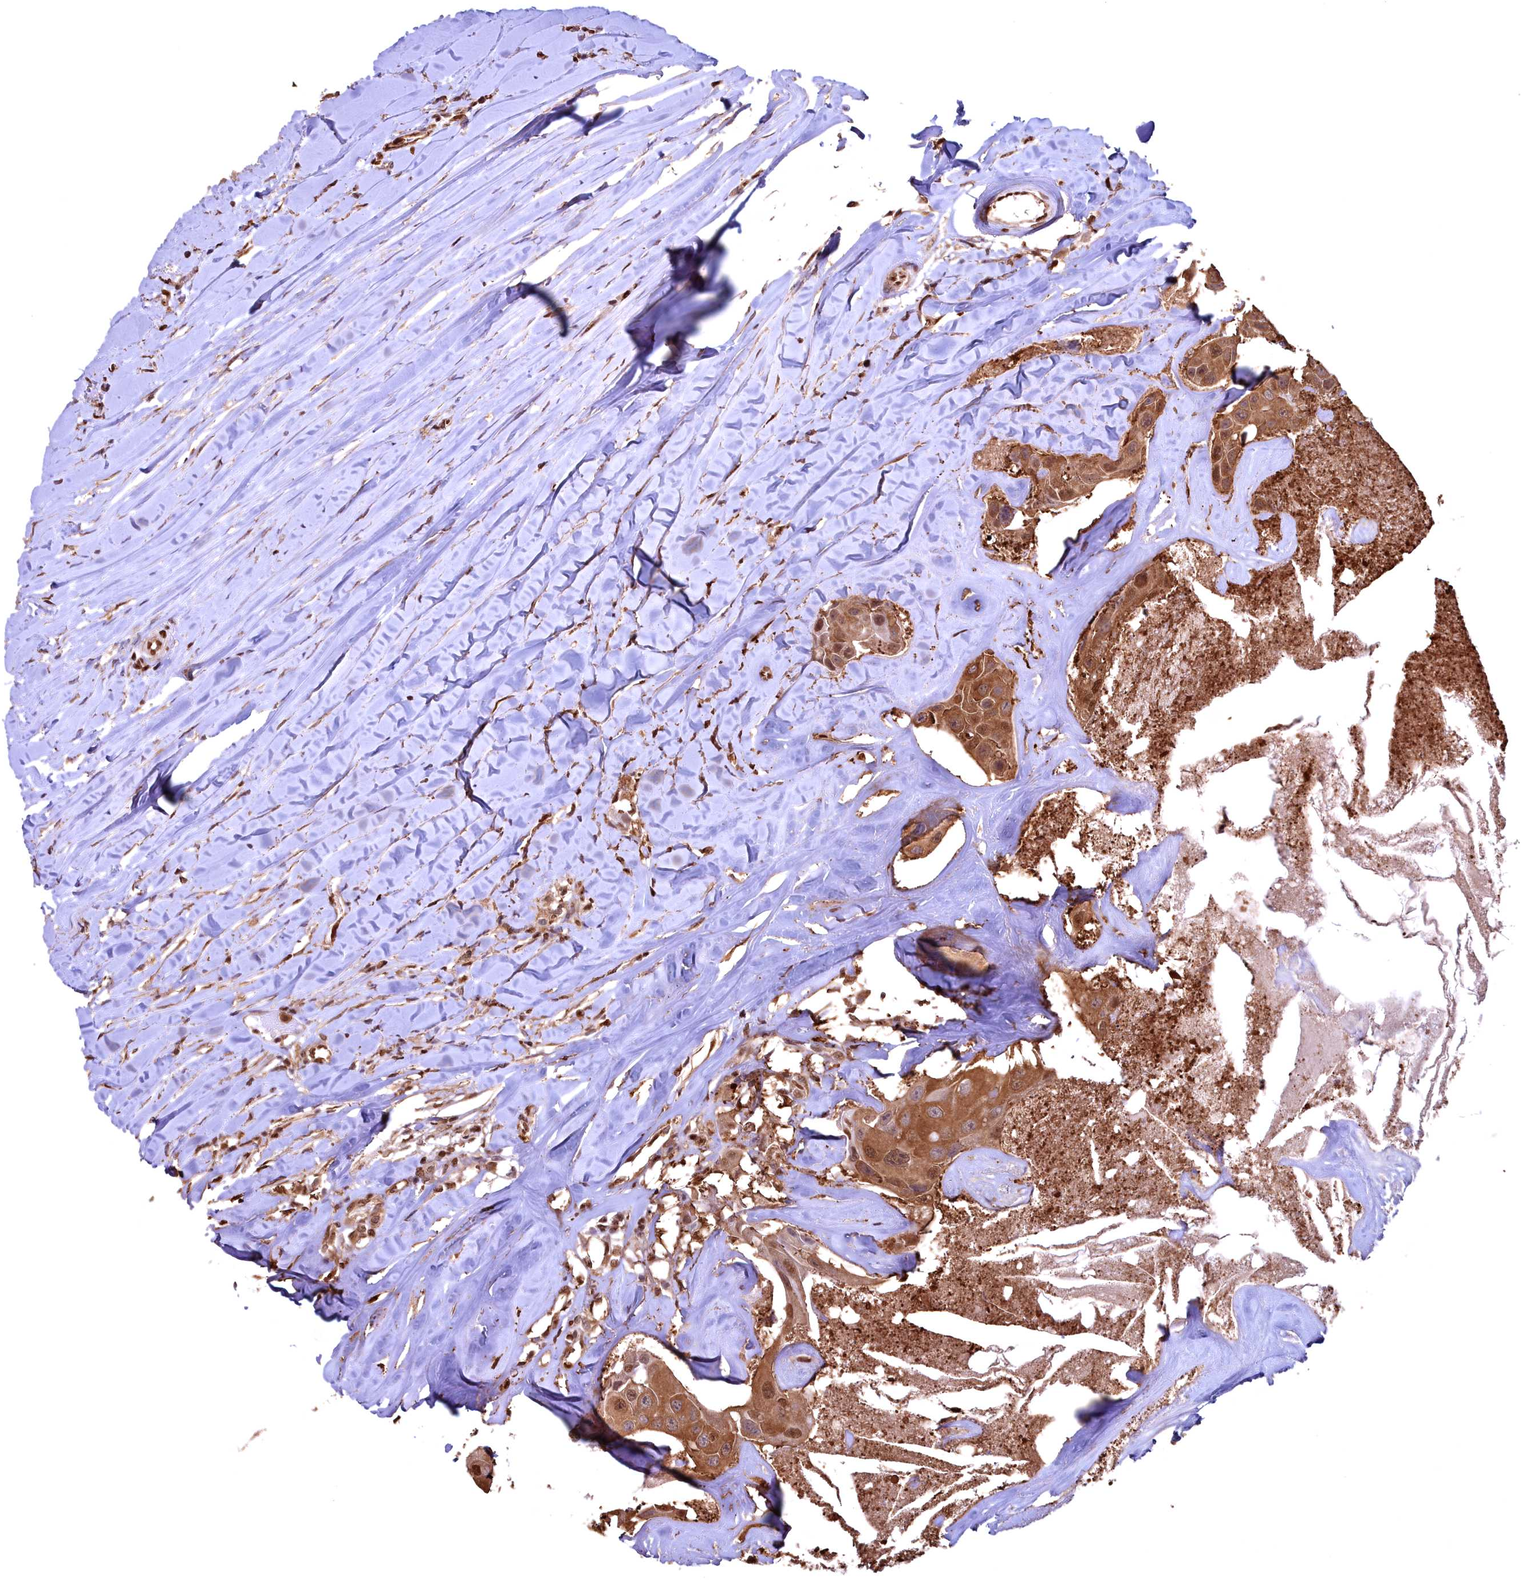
{"staining": {"intensity": "strong", "quantity": ">75%", "location": "cytoplasmic/membranous,nuclear"}, "tissue": "head and neck cancer", "cell_type": "Tumor cells", "image_type": "cancer", "snomed": [{"axis": "morphology", "description": "Adenocarcinoma, NOS"}, {"axis": "morphology", "description": "Adenocarcinoma, metastatic, NOS"}, {"axis": "topography", "description": "Head-Neck"}], "caption": "The histopathology image shows a brown stain indicating the presence of a protein in the cytoplasmic/membranous and nuclear of tumor cells in head and neck cancer (adenocarcinoma).", "gene": "GAPDH", "patient": {"sex": "male", "age": 75}}